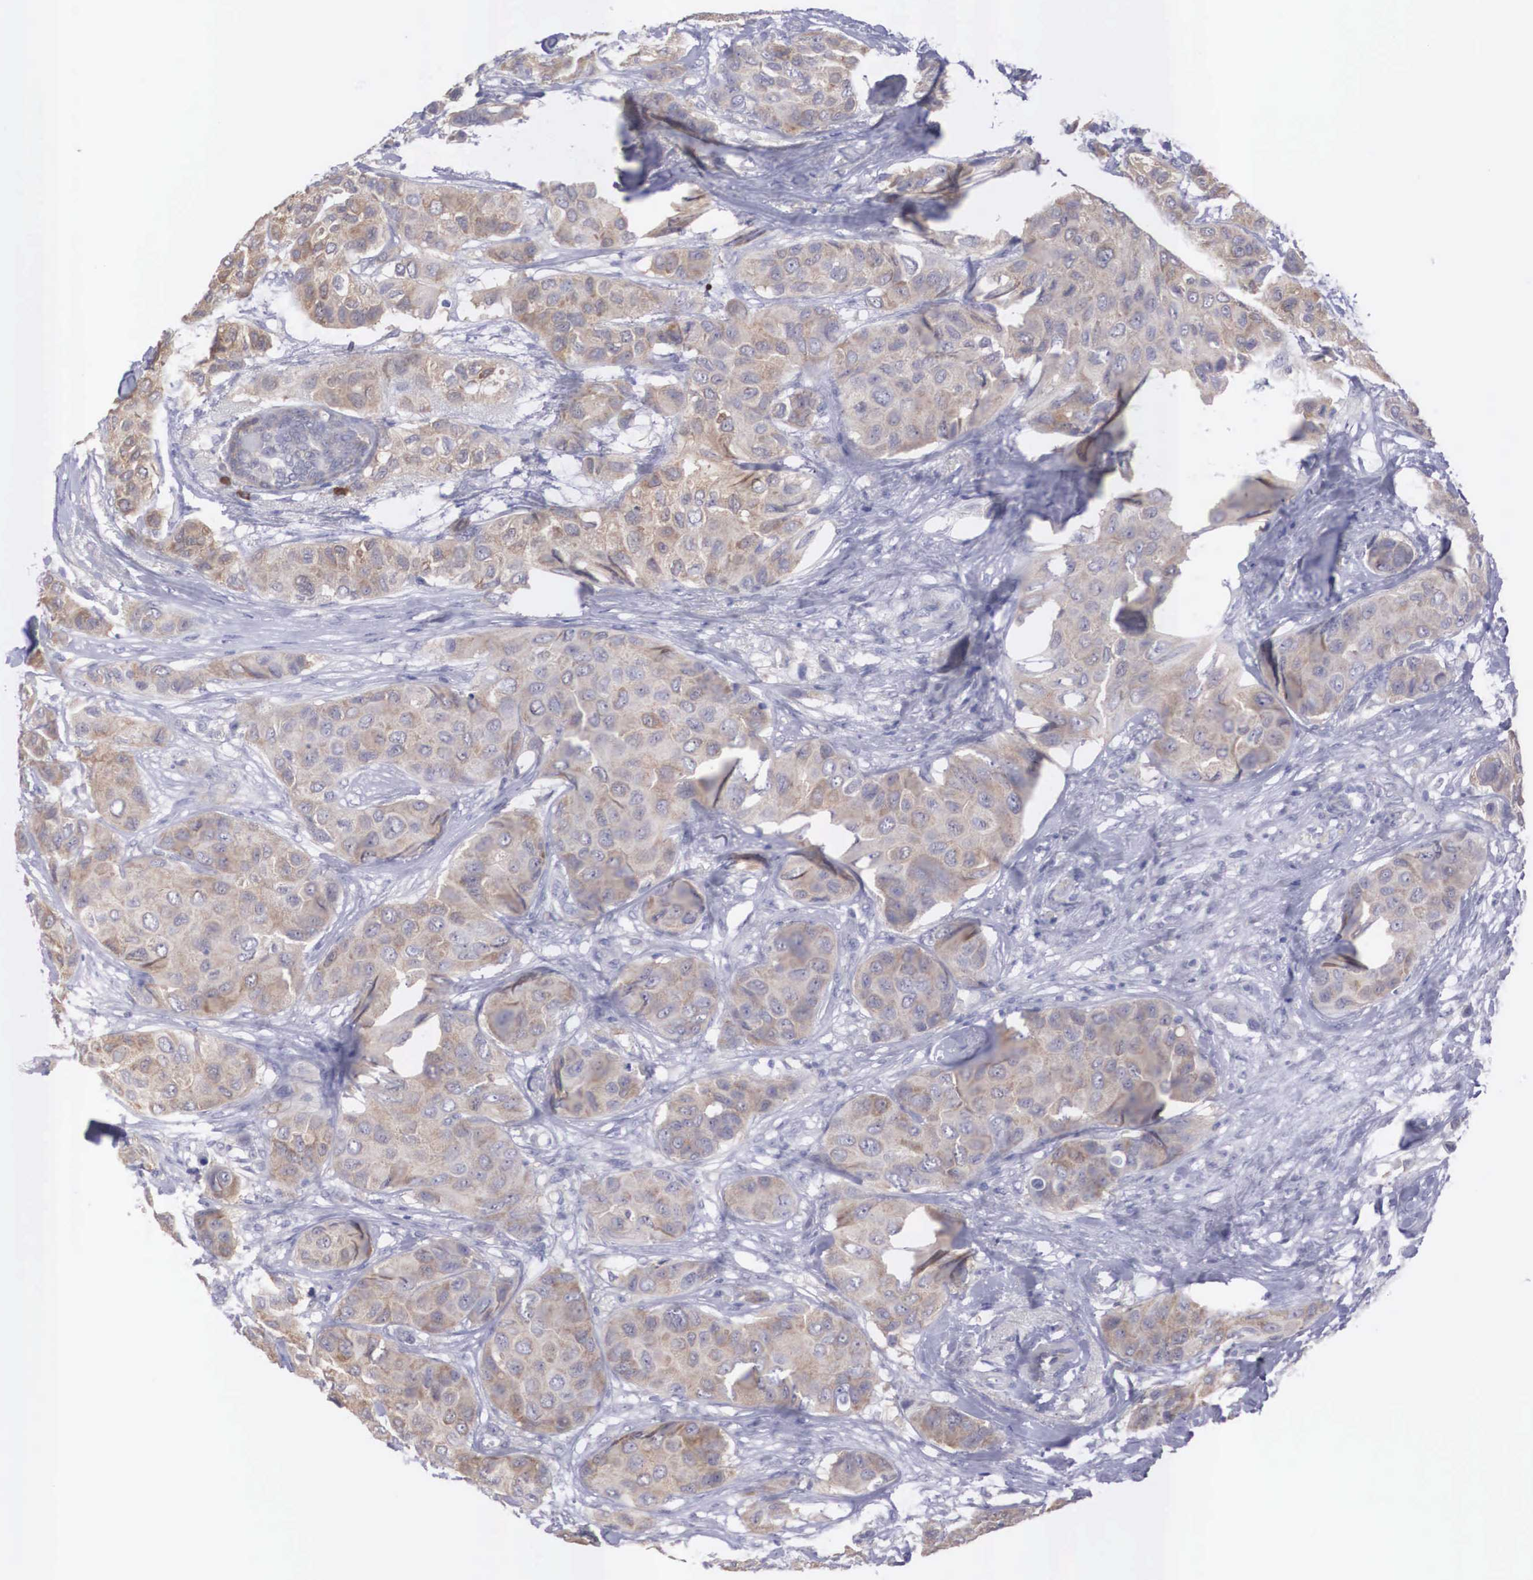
{"staining": {"intensity": "moderate", "quantity": ">75%", "location": "cytoplasmic/membranous"}, "tissue": "breast cancer", "cell_type": "Tumor cells", "image_type": "cancer", "snomed": [{"axis": "morphology", "description": "Duct carcinoma"}, {"axis": "topography", "description": "Breast"}], "caption": "Immunohistochemical staining of human breast intraductal carcinoma reveals moderate cytoplasmic/membranous protein expression in about >75% of tumor cells.", "gene": "REPS2", "patient": {"sex": "female", "age": 68}}